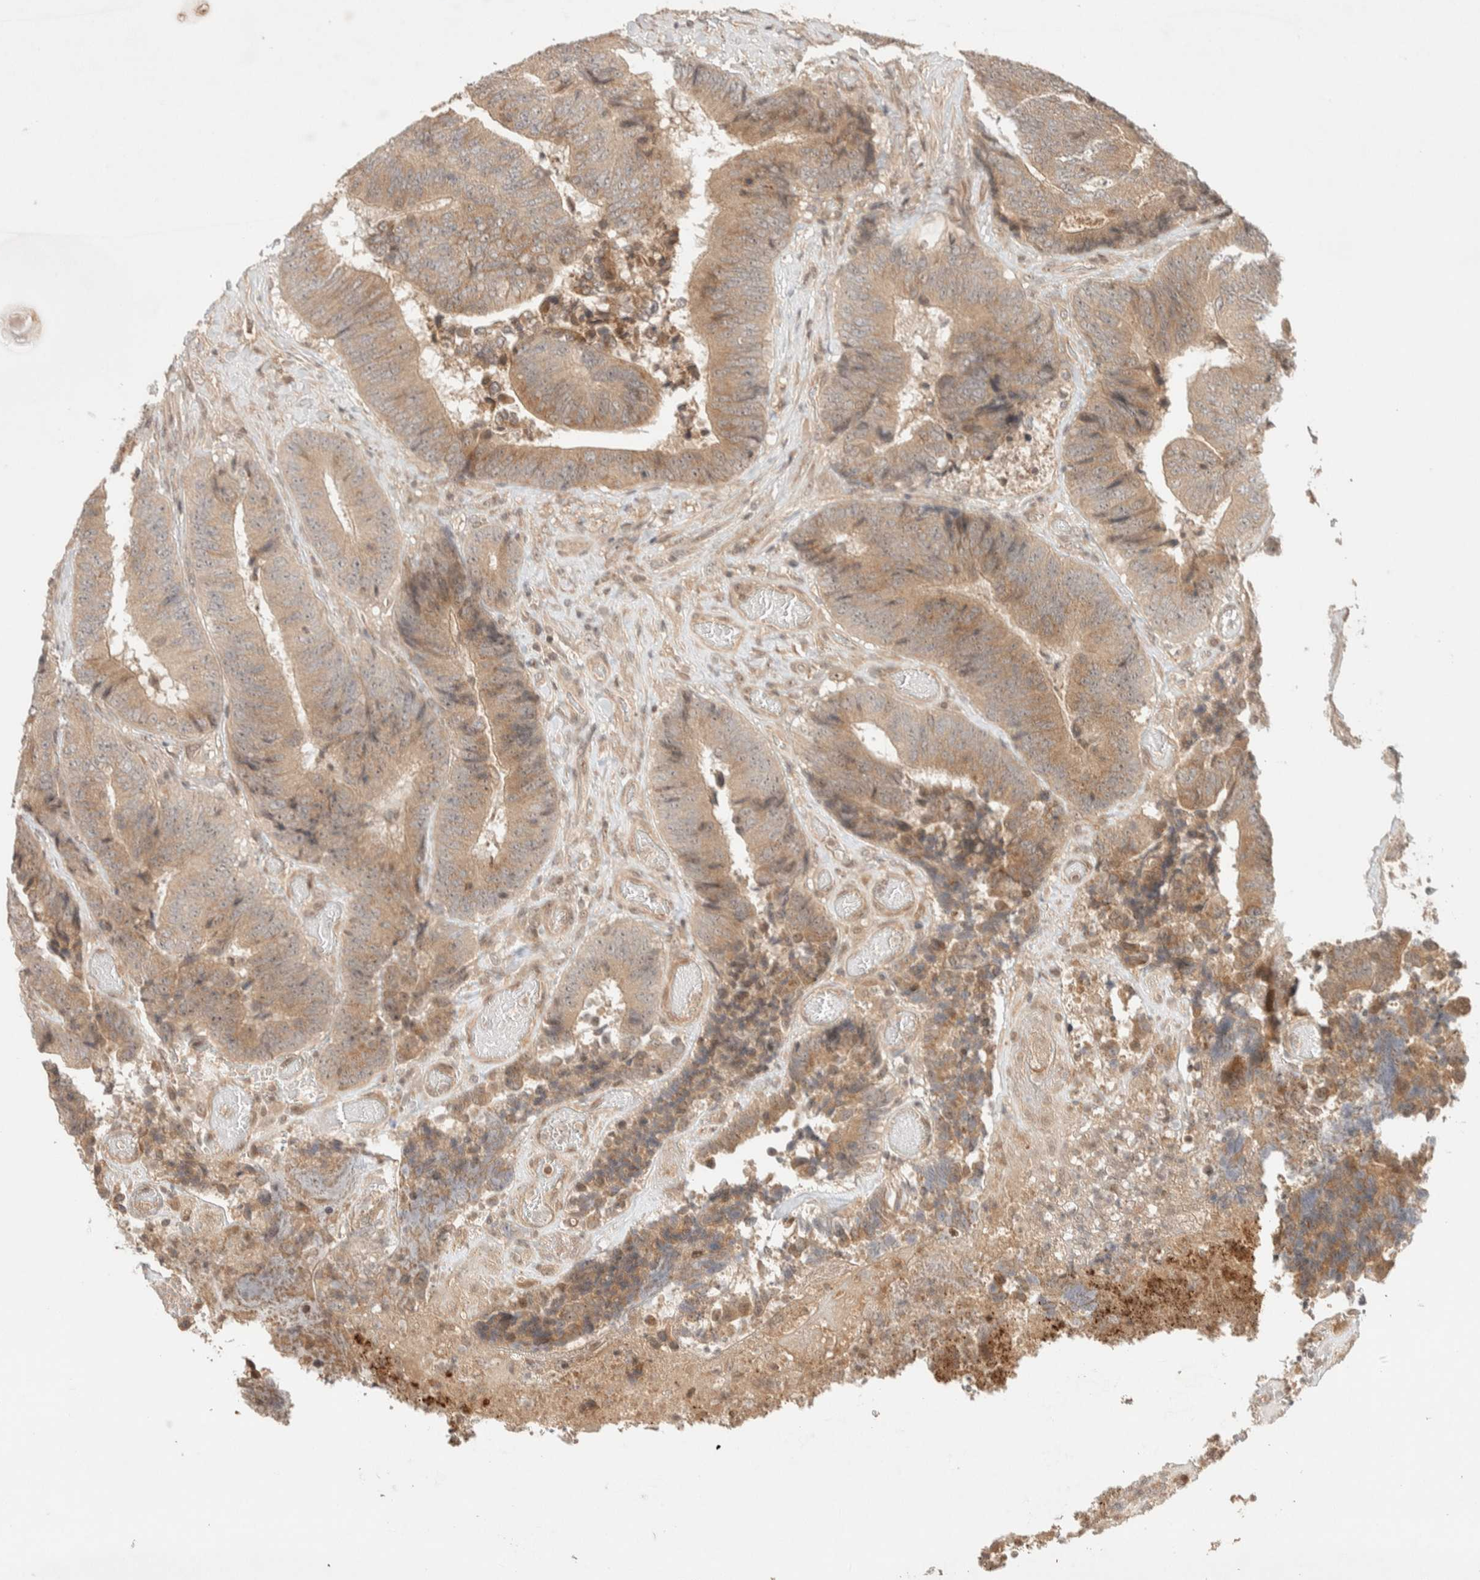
{"staining": {"intensity": "moderate", "quantity": ">75%", "location": "cytoplasmic/membranous"}, "tissue": "colorectal cancer", "cell_type": "Tumor cells", "image_type": "cancer", "snomed": [{"axis": "morphology", "description": "Adenocarcinoma, NOS"}, {"axis": "topography", "description": "Rectum"}], "caption": "Protein staining demonstrates moderate cytoplasmic/membranous staining in about >75% of tumor cells in colorectal adenocarcinoma. (IHC, brightfield microscopy, high magnification).", "gene": "THRA", "patient": {"sex": "male", "age": 72}}